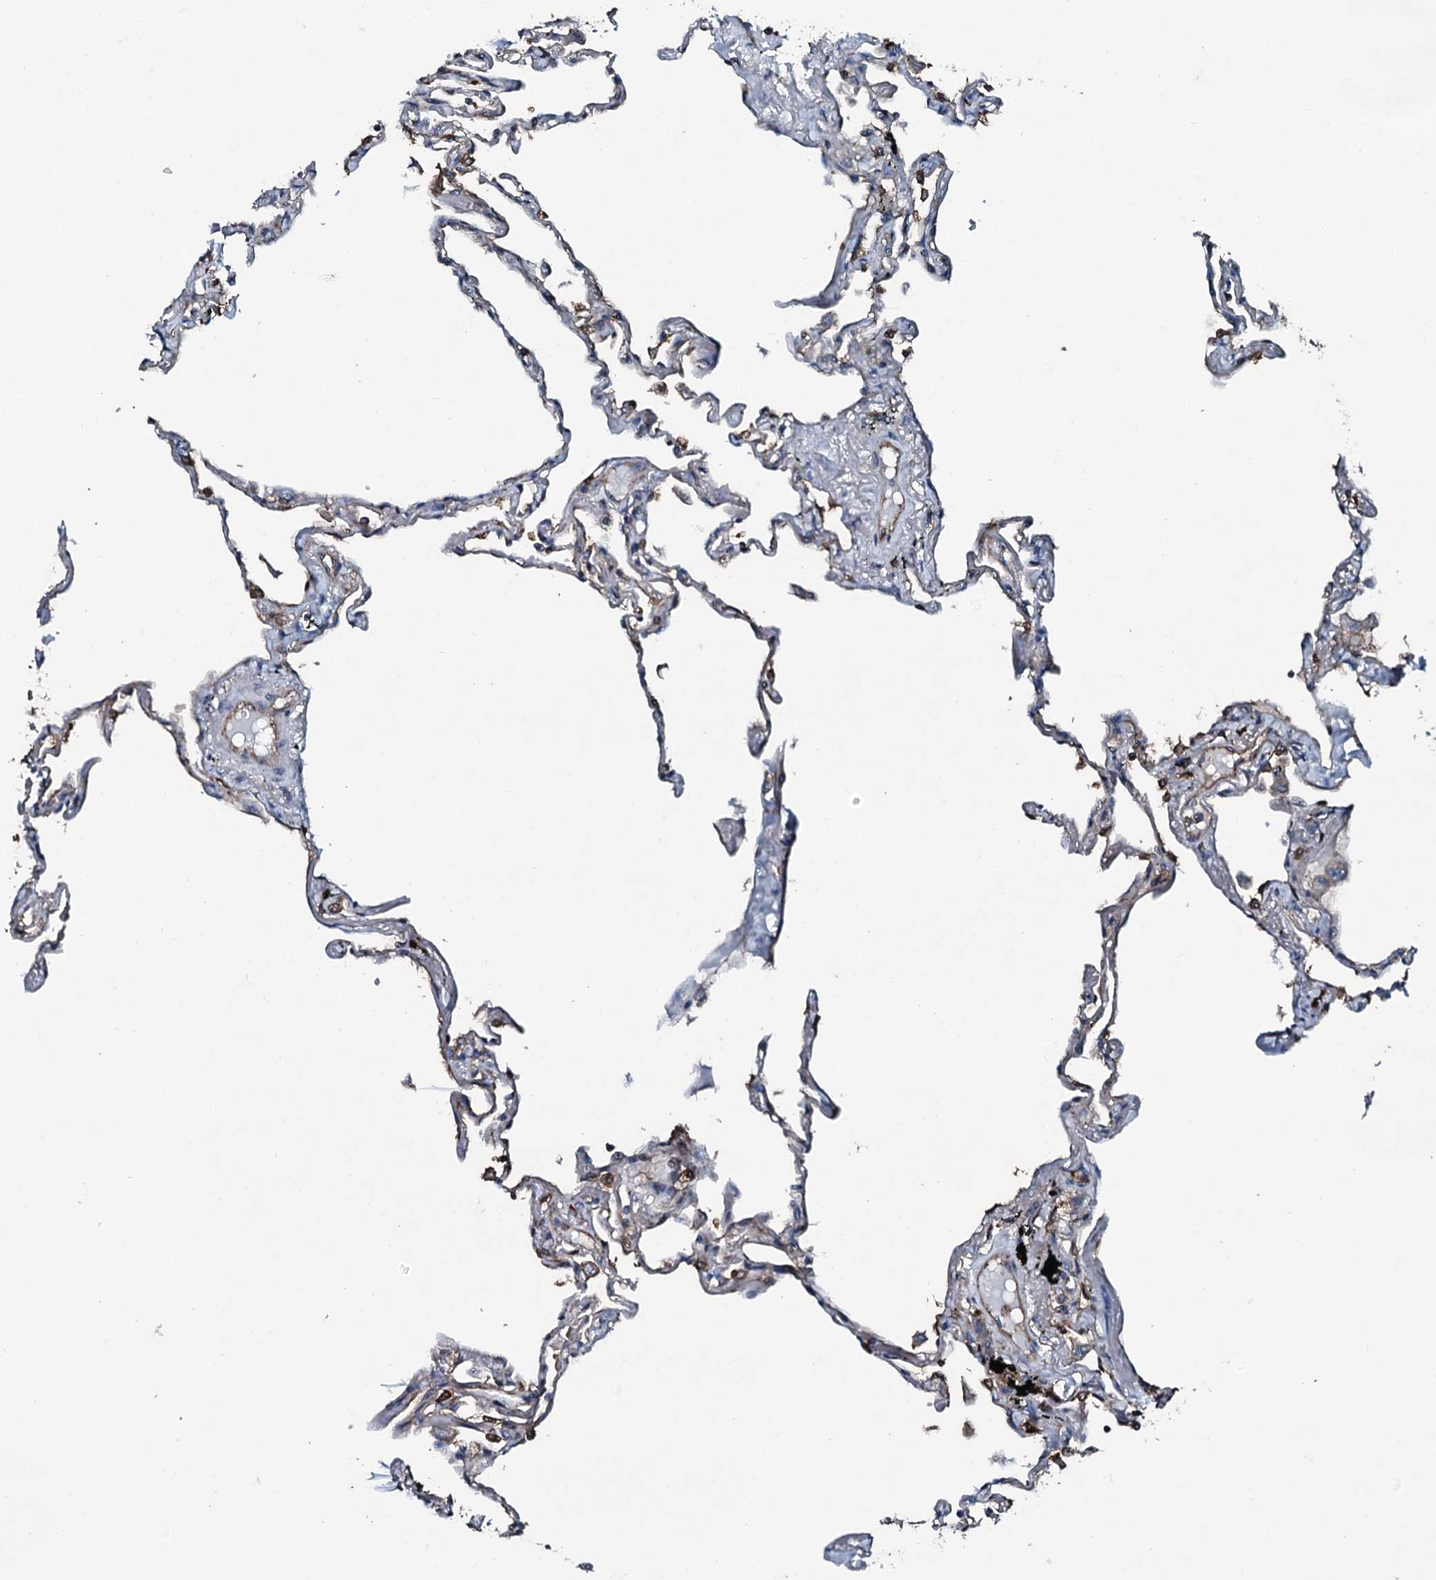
{"staining": {"intensity": "moderate", "quantity": "<25%", "location": "cytoplasmic/membranous"}, "tissue": "lung", "cell_type": "Alveolar cells", "image_type": "normal", "snomed": [{"axis": "morphology", "description": "Normal tissue, NOS"}, {"axis": "topography", "description": "Lung"}], "caption": "Benign lung shows moderate cytoplasmic/membranous expression in approximately <25% of alveolar cells.", "gene": "SLC25A38", "patient": {"sex": "female", "age": 67}}